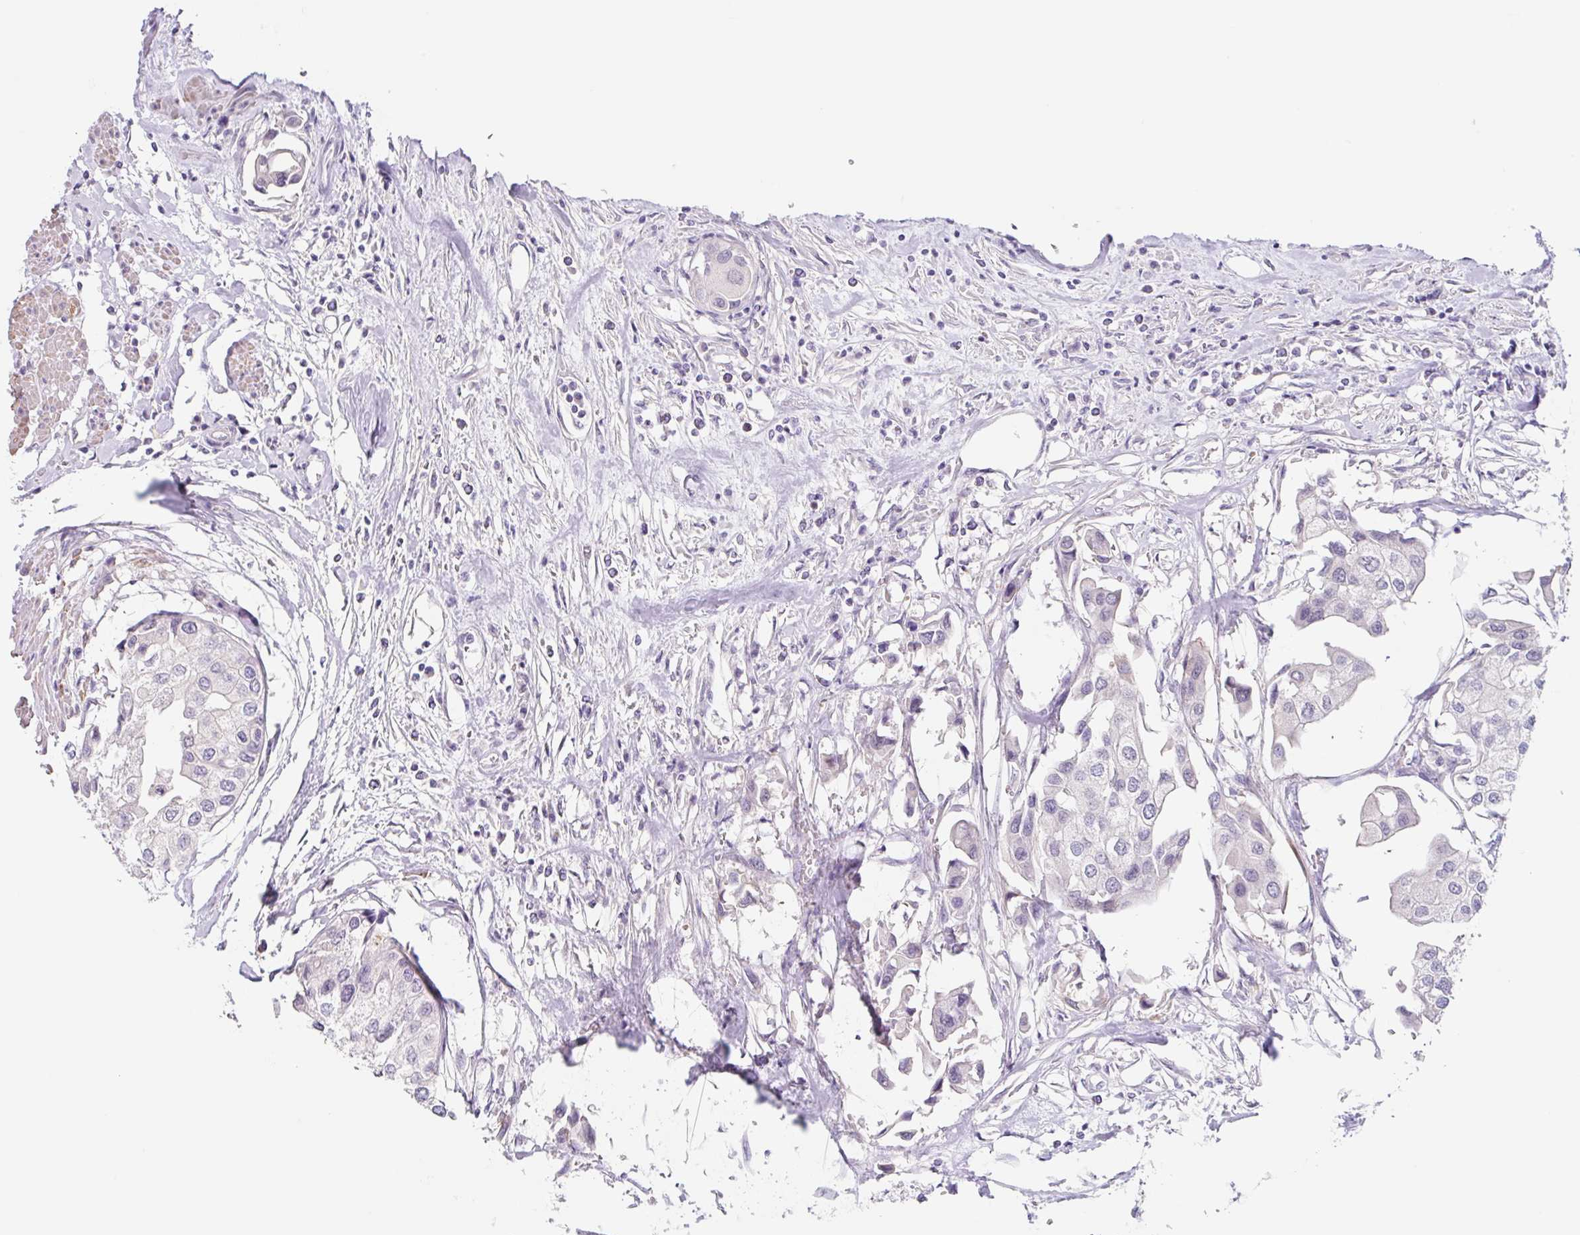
{"staining": {"intensity": "negative", "quantity": "none", "location": "none"}, "tissue": "urothelial cancer", "cell_type": "Tumor cells", "image_type": "cancer", "snomed": [{"axis": "morphology", "description": "Urothelial carcinoma, High grade"}, {"axis": "topography", "description": "Urinary bladder"}], "caption": "IHC photomicrograph of urothelial carcinoma (high-grade) stained for a protein (brown), which reveals no positivity in tumor cells. The staining was performed using DAB (3,3'-diaminobenzidine) to visualize the protein expression in brown, while the nuclei were stained in blue with hematoxylin (Magnification: 20x).", "gene": "DCAF17", "patient": {"sex": "male", "age": 64}}